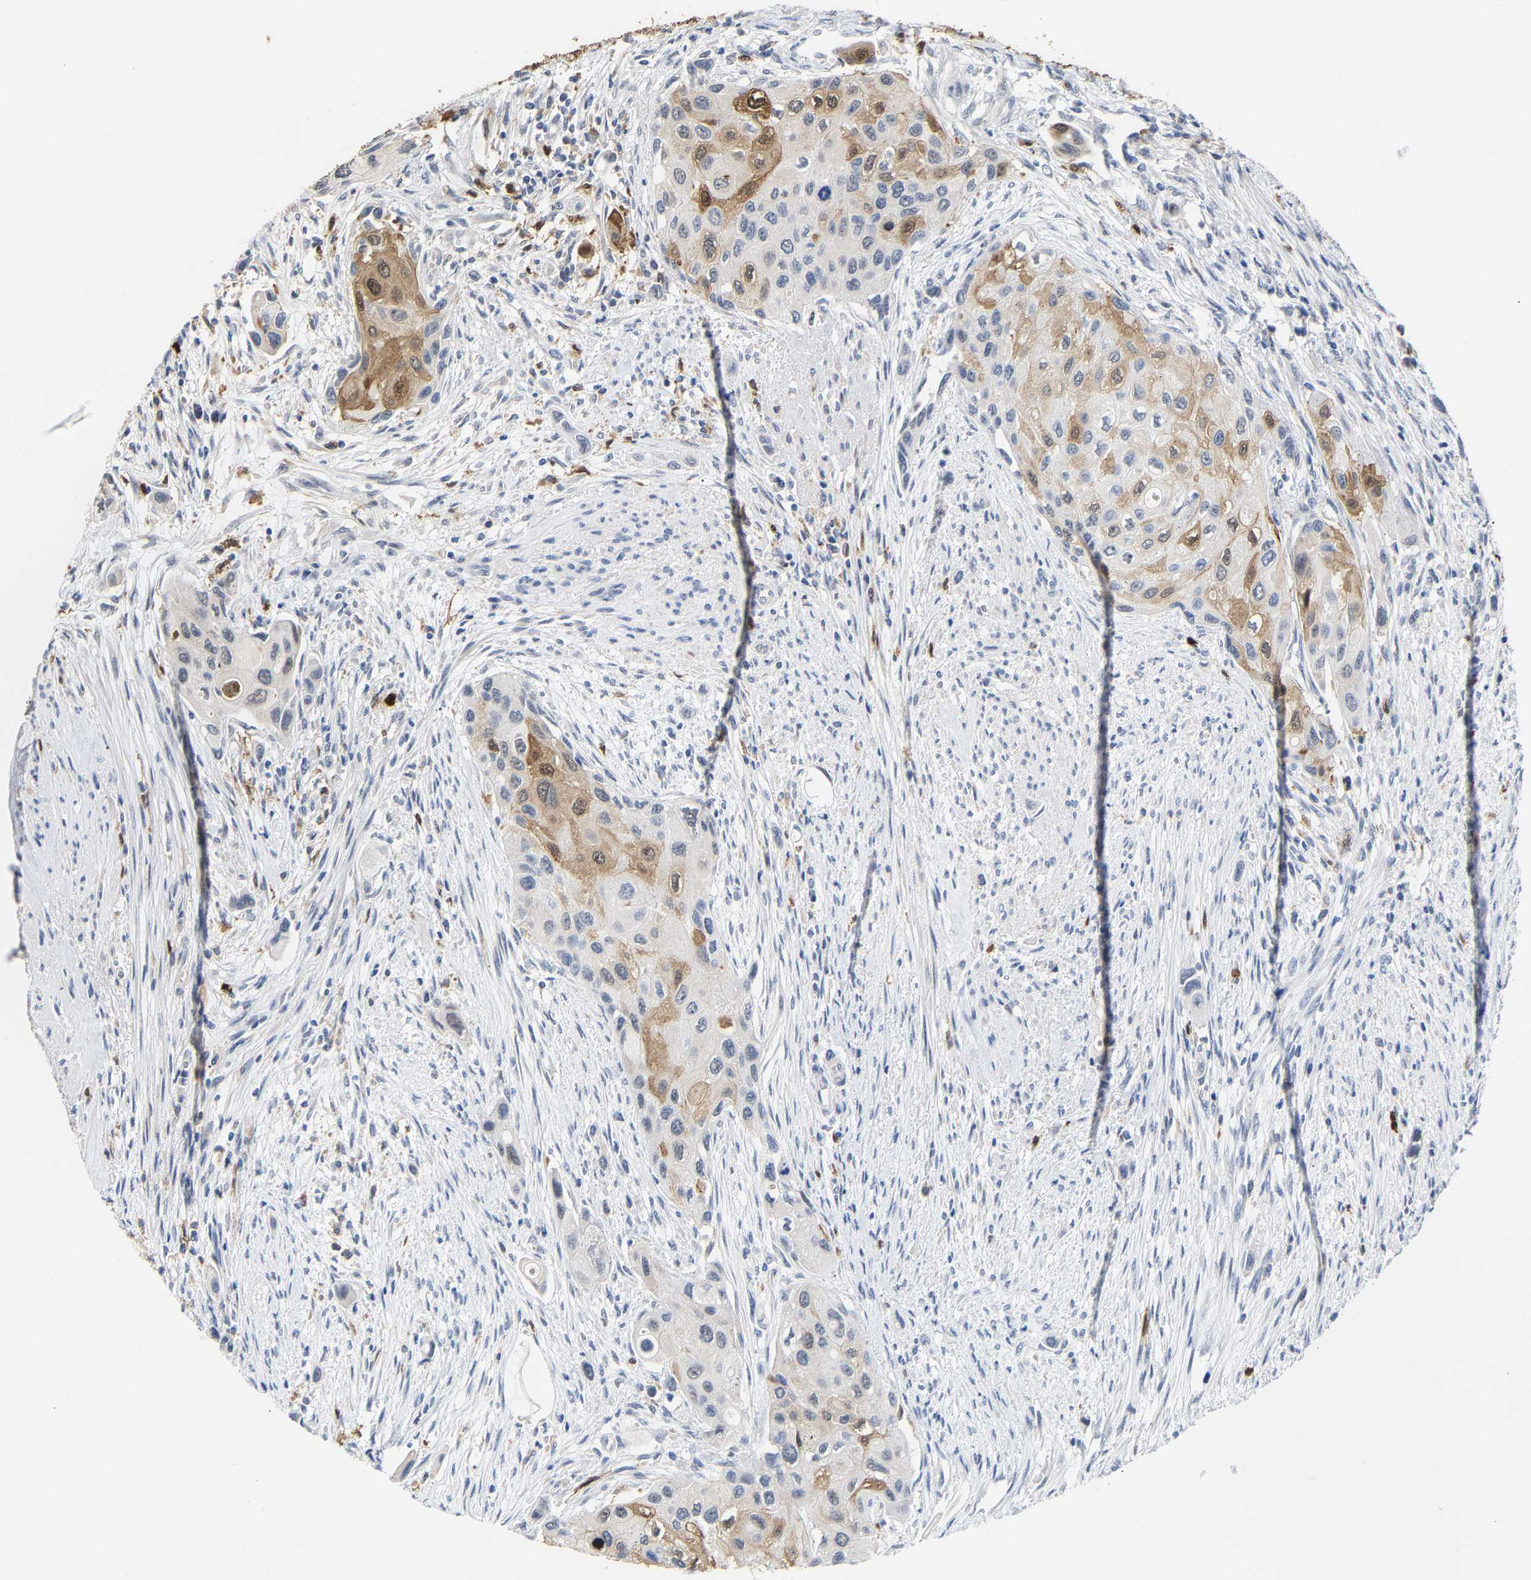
{"staining": {"intensity": "moderate", "quantity": "<25%", "location": "cytoplasmic/membranous,nuclear"}, "tissue": "urothelial cancer", "cell_type": "Tumor cells", "image_type": "cancer", "snomed": [{"axis": "morphology", "description": "Urothelial carcinoma, High grade"}, {"axis": "topography", "description": "Urinary bladder"}], "caption": "This image reveals immunohistochemistry staining of human urothelial cancer, with low moderate cytoplasmic/membranous and nuclear staining in approximately <25% of tumor cells.", "gene": "TDRD7", "patient": {"sex": "female", "age": 56}}